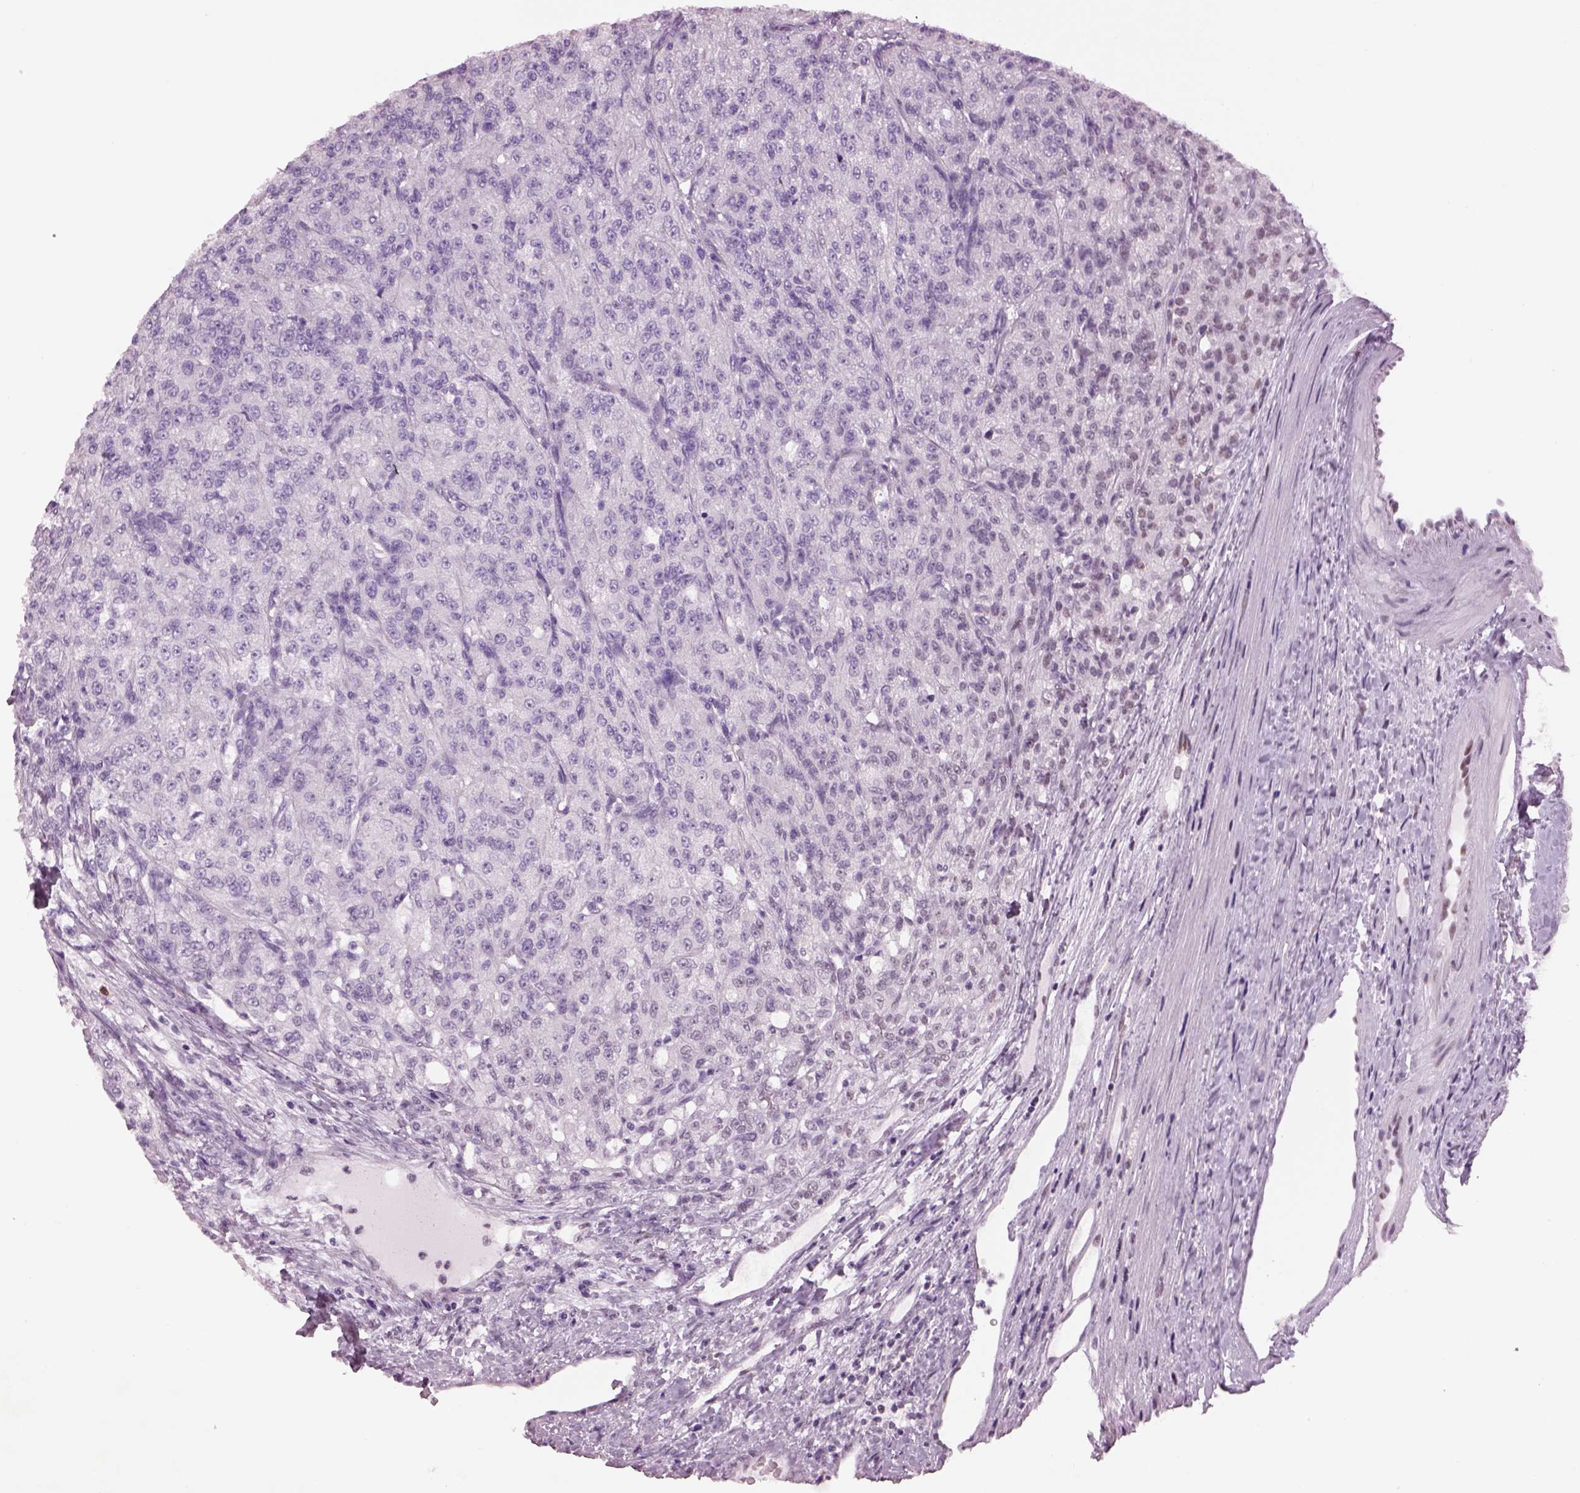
{"staining": {"intensity": "negative", "quantity": "none", "location": "none"}, "tissue": "renal cancer", "cell_type": "Tumor cells", "image_type": "cancer", "snomed": [{"axis": "morphology", "description": "Adenocarcinoma, NOS"}, {"axis": "topography", "description": "Kidney"}], "caption": "This is an IHC photomicrograph of human renal cancer. There is no expression in tumor cells.", "gene": "ACOD1", "patient": {"sex": "female", "age": 63}}